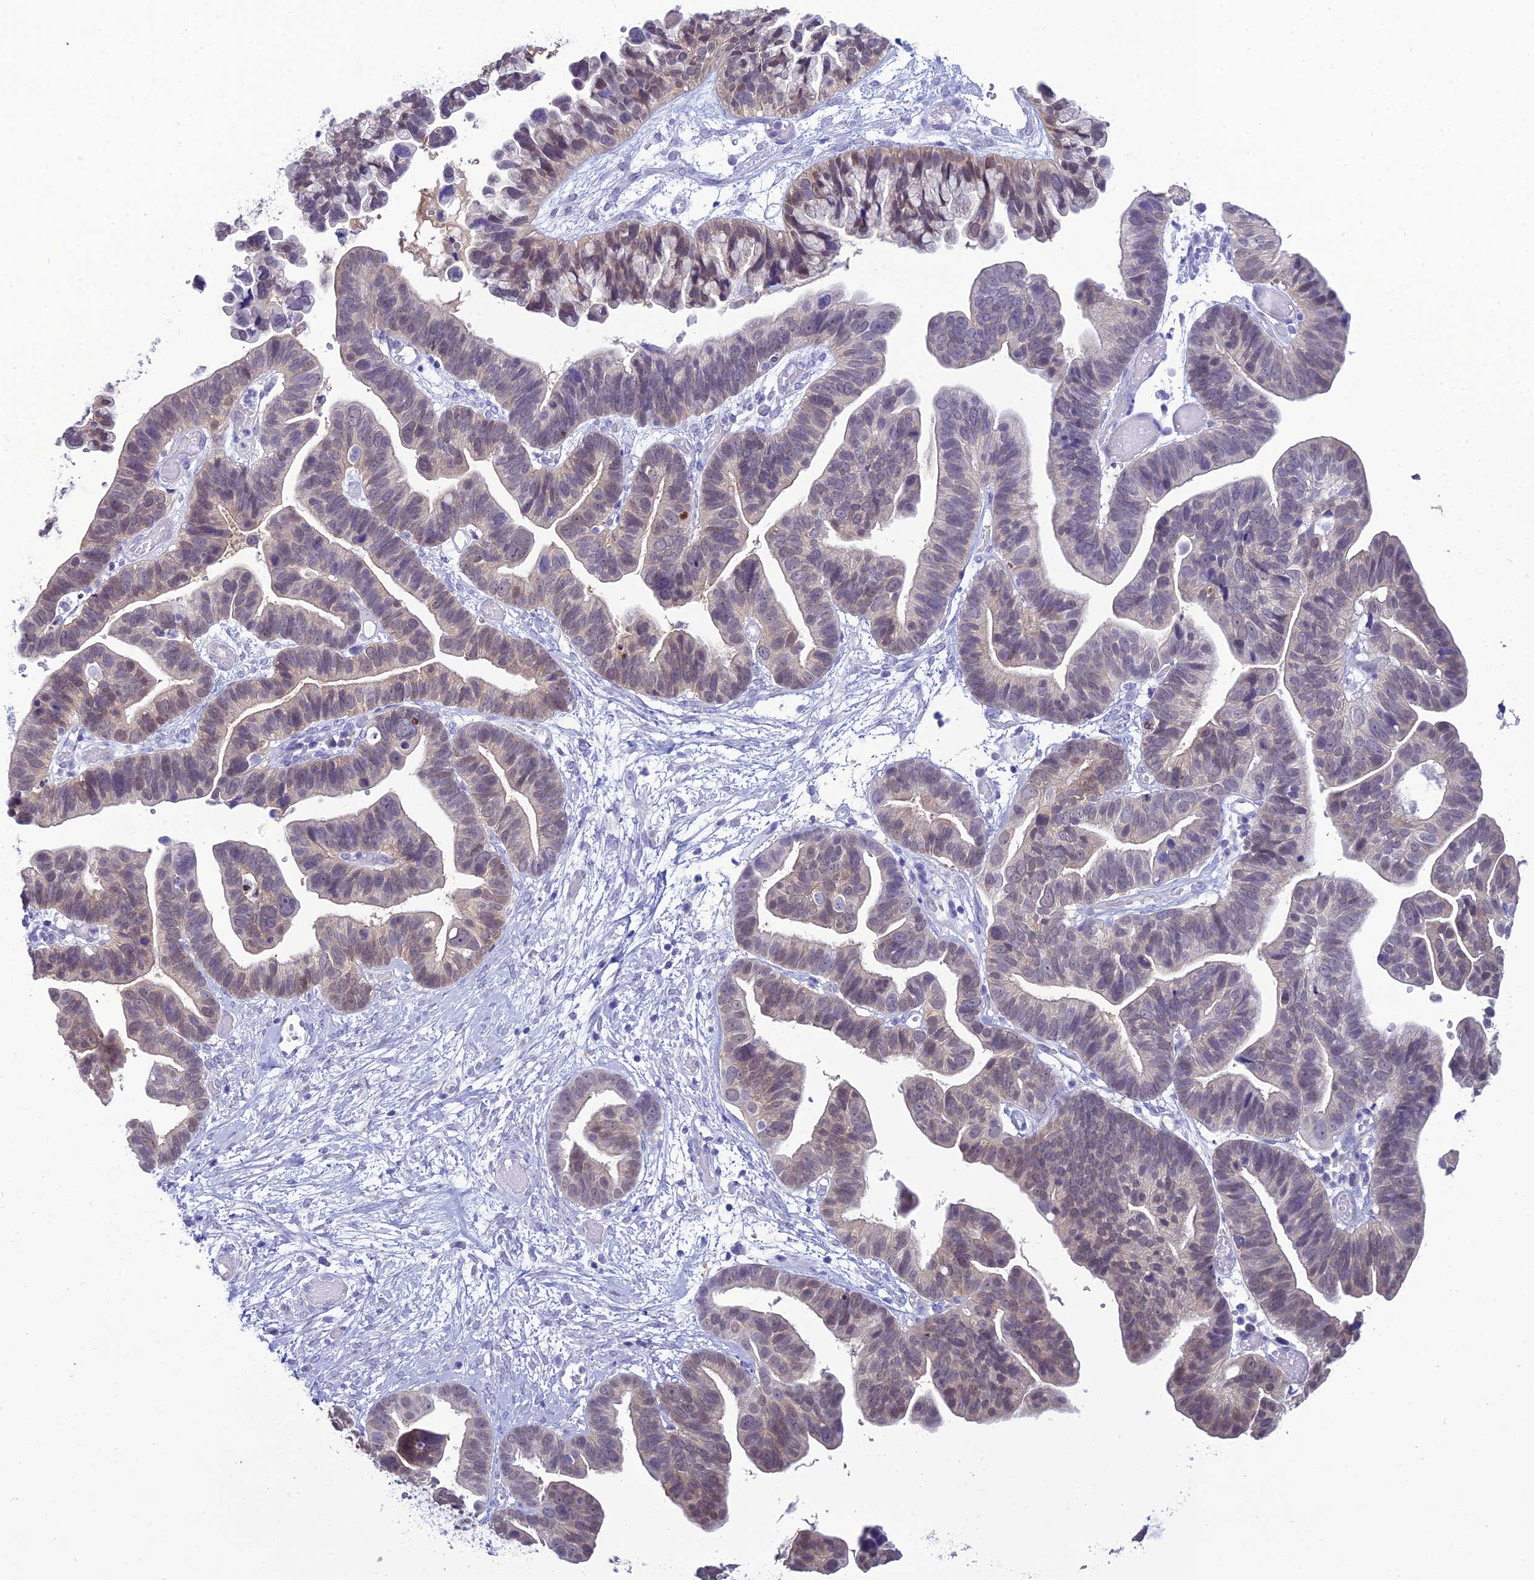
{"staining": {"intensity": "weak", "quantity": "<25%", "location": "cytoplasmic/membranous"}, "tissue": "ovarian cancer", "cell_type": "Tumor cells", "image_type": "cancer", "snomed": [{"axis": "morphology", "description": "Cystadenocarcinoma, serous, NOS"}, {"axis": "topography", "description": "Ovary"}], "caption": "DAB immunohistochemical staining of human ovarian cancer (serous cystadenocarcinoma) displays no significant positivity in tumor cells. (DAB (3,3'-diaminobenzidine) immunohistochemistry, high magnification).", "gene": "GNPNAT1", "patient": {"sex": "female", "age": 56}}